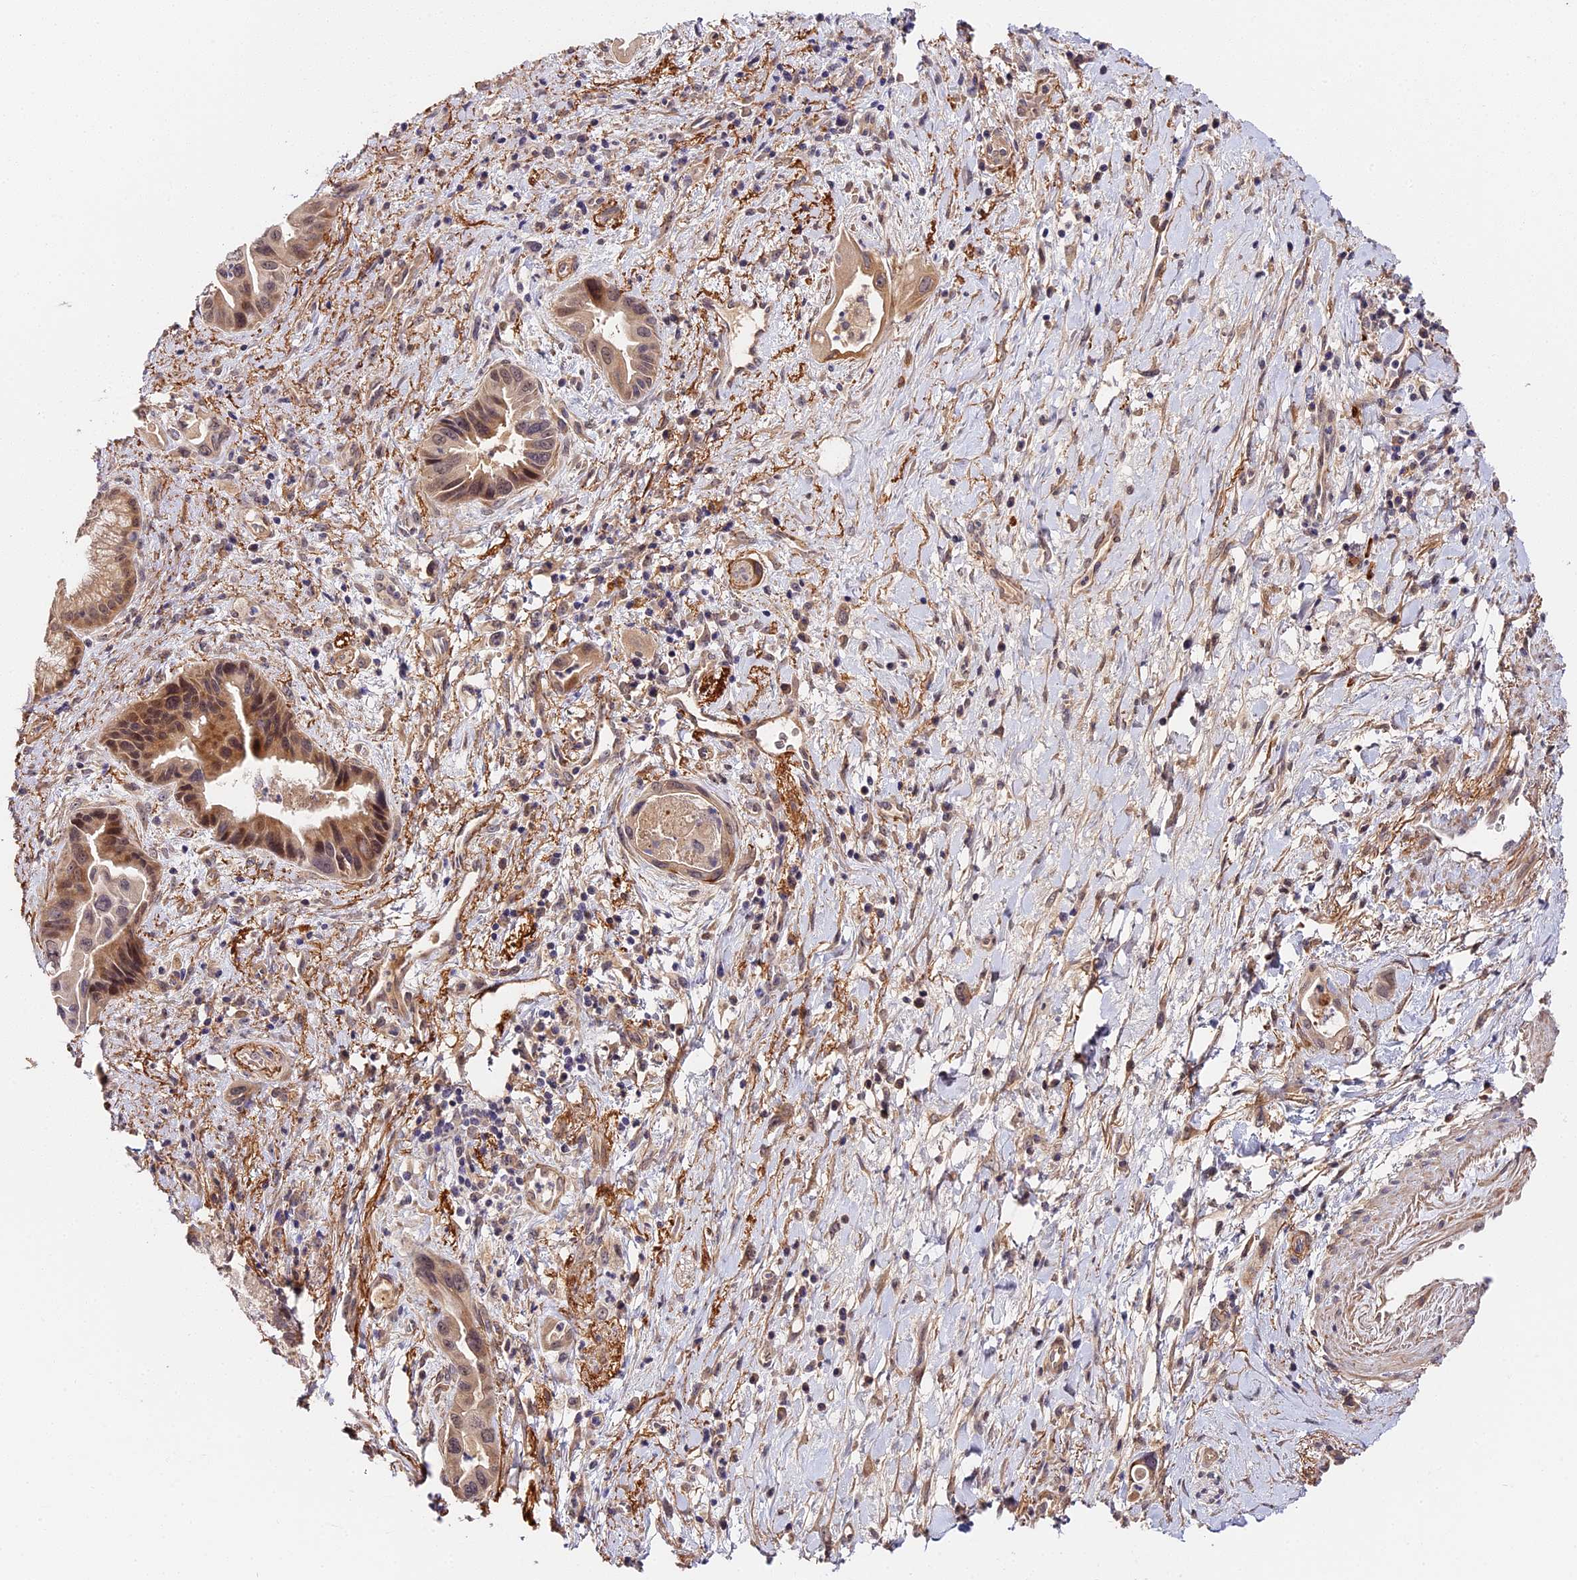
{"staining": {"intensity": "moderate", "quantity": "<25%", "location": "cytoplasmic/membranous"}, "tissue": "pancreatic cancer", "cell_type": "Tumor cells", "image_type": "cancer", "snomed": [{"axis": "morphology", "description": "Adenocarcinoma, NOS"}, {"axis": "topography", "description": "Pancreas"}], "caption": "Moderate cytoplasmic/membranous expression for a protein is identified in approximately <25% of tumor cells of adenocarcinoma (pancreatic) using immunohistochemistry.", "gene": "IMPACT", "patient": {"sex": "female", "age": 77}}